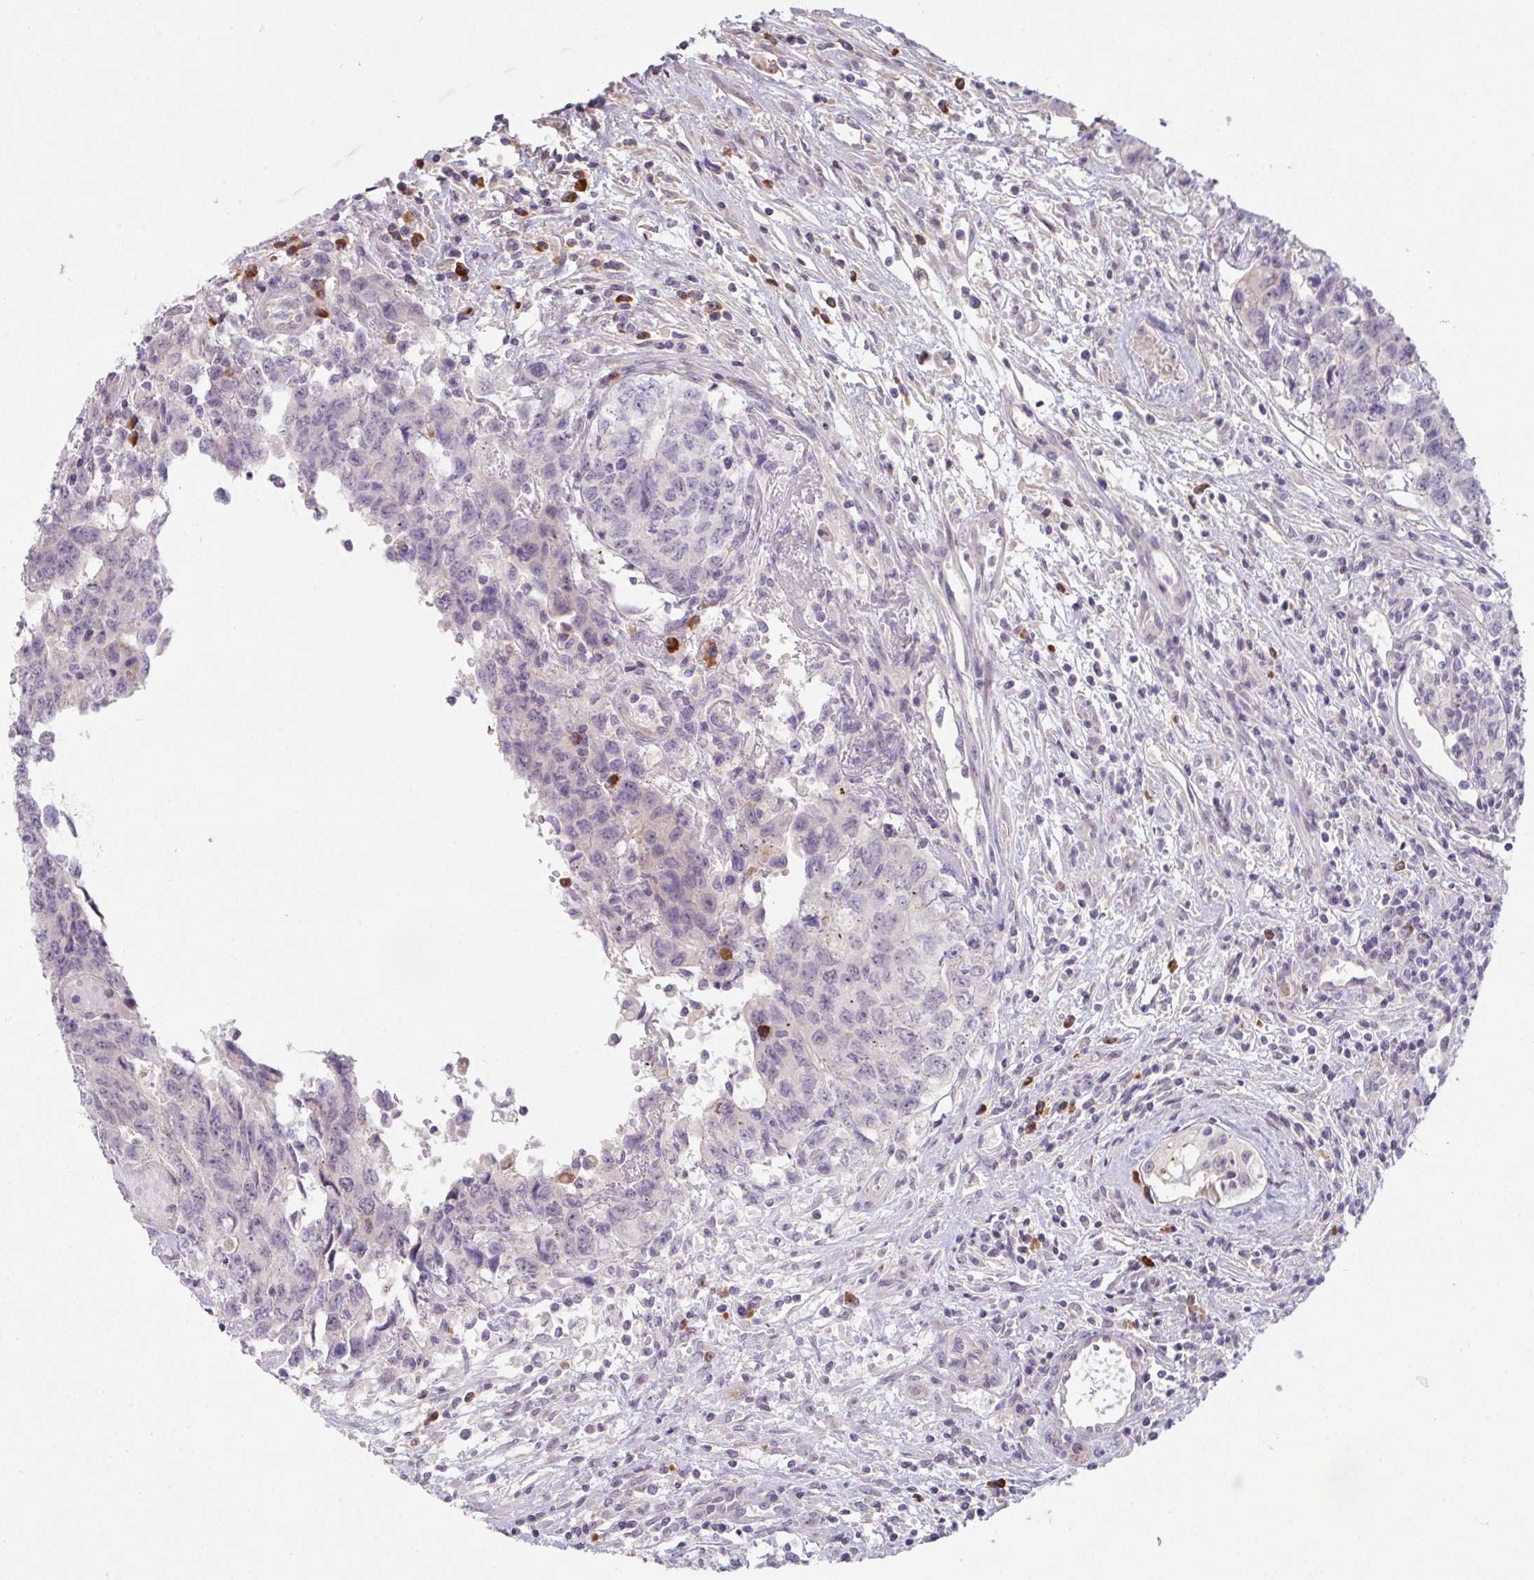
{"staining": {"intensity": "negative", "quantity": "none", "location": "none"}, "tissue": "testis cancer", "cell_type": "Tumor cells", "image_type": "cancer", "snomed": [{"axis": "morphology", "description": "Carcinoma, Embryonal, NOS"}, {"axis": "topography", "description": "Testis"}], "caption": "Testis cancer was stained to show a protein in brown. There is no significant positivity in tumor cells.", "gene": "TNFRSF10A", "patient": {"sex": "male", "age": 34}}